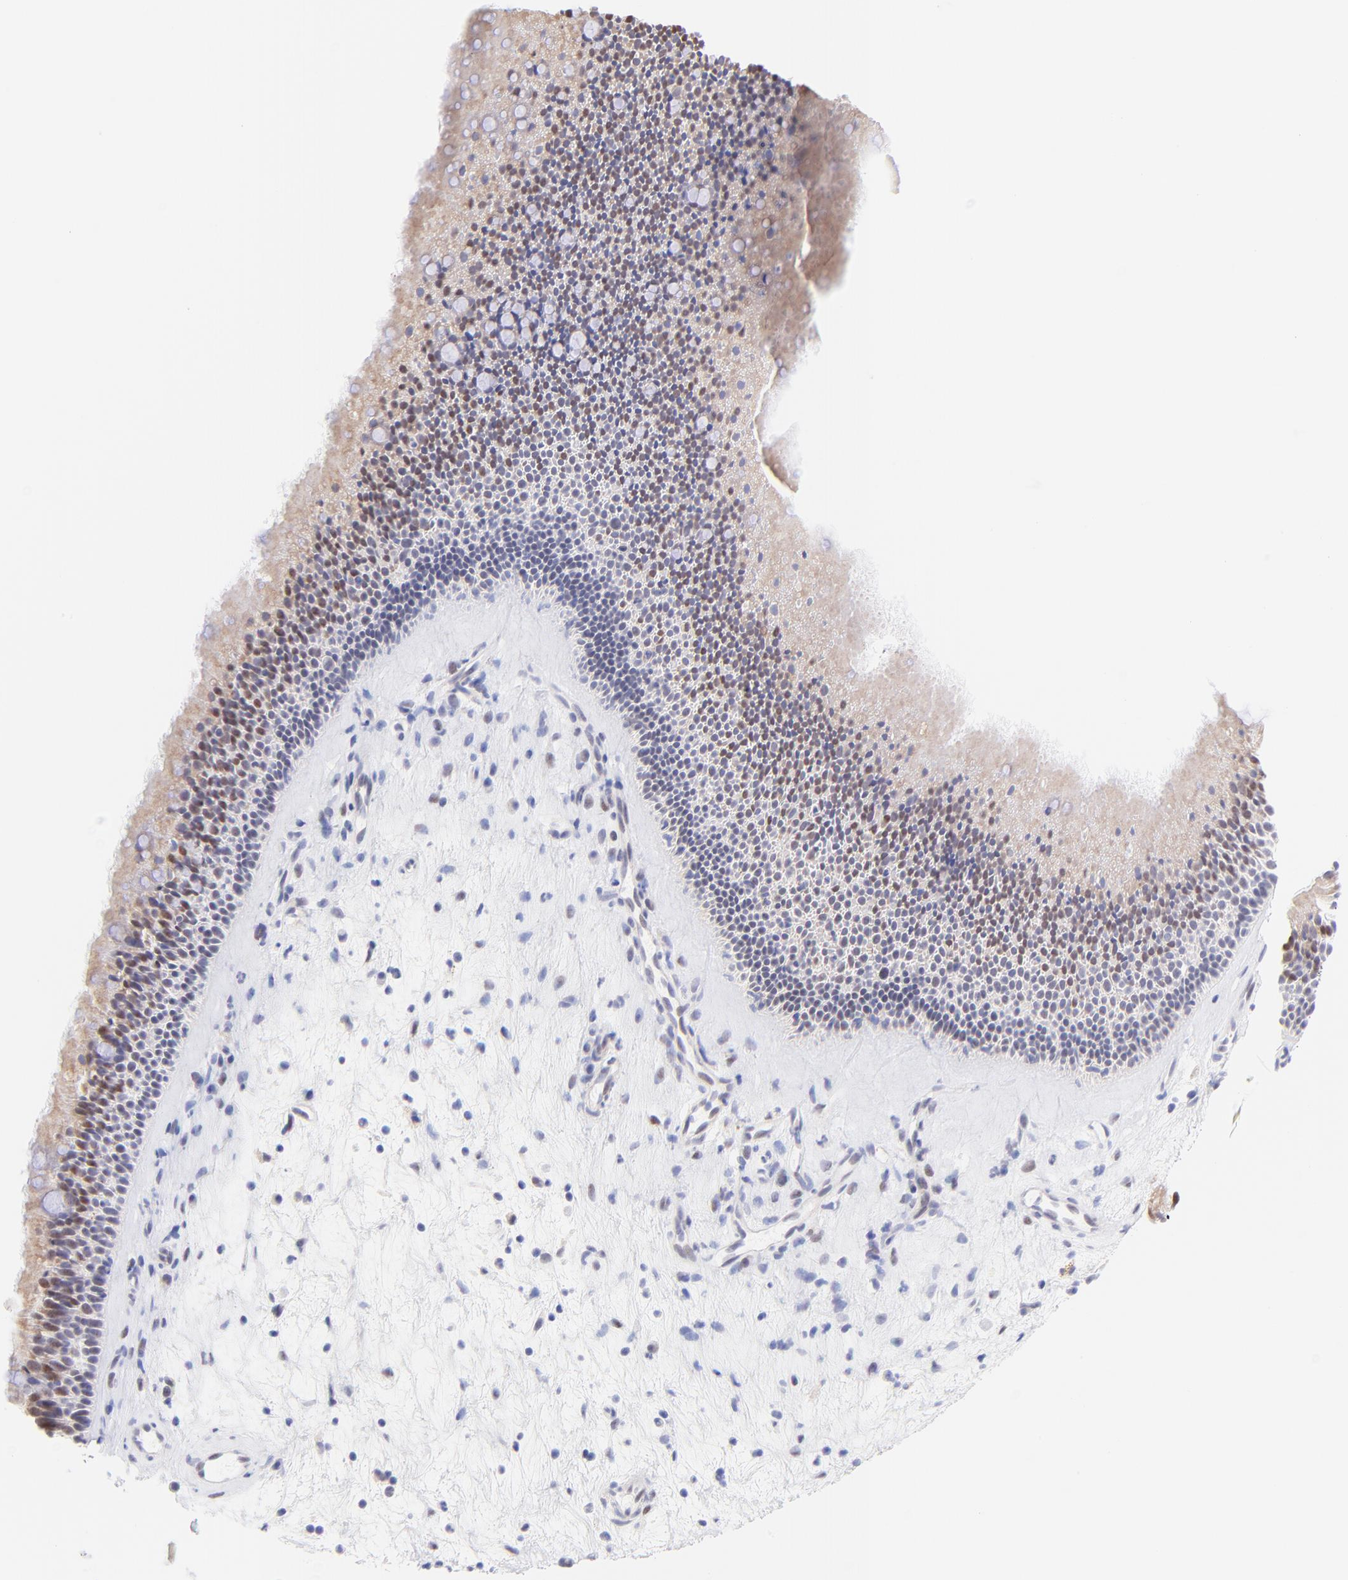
{"staining": {"intensity": "moderate", "quantity": "25%-75%", "location": "cytoplasmic/membranous,nuclear"}, "tissue": "nasopharynx", "cell_type": "Respiratory epithelial cells", "image_type": "normal", "snomed": [{"axis": "morphology", "description": "Normal tissue, NOS"}, {"axis": "topography", "description": "Nasopharynx"}], "caption": "Immunohistochemical staining of normal human nasopharynx displays medium levels of moderate cytoplasmic/membranous,nuclear expression in approximately 25%-75% of respiratory epithelial cells.", "gene": "PBDC1", "patient": {"sex": "female", "age": 78}}